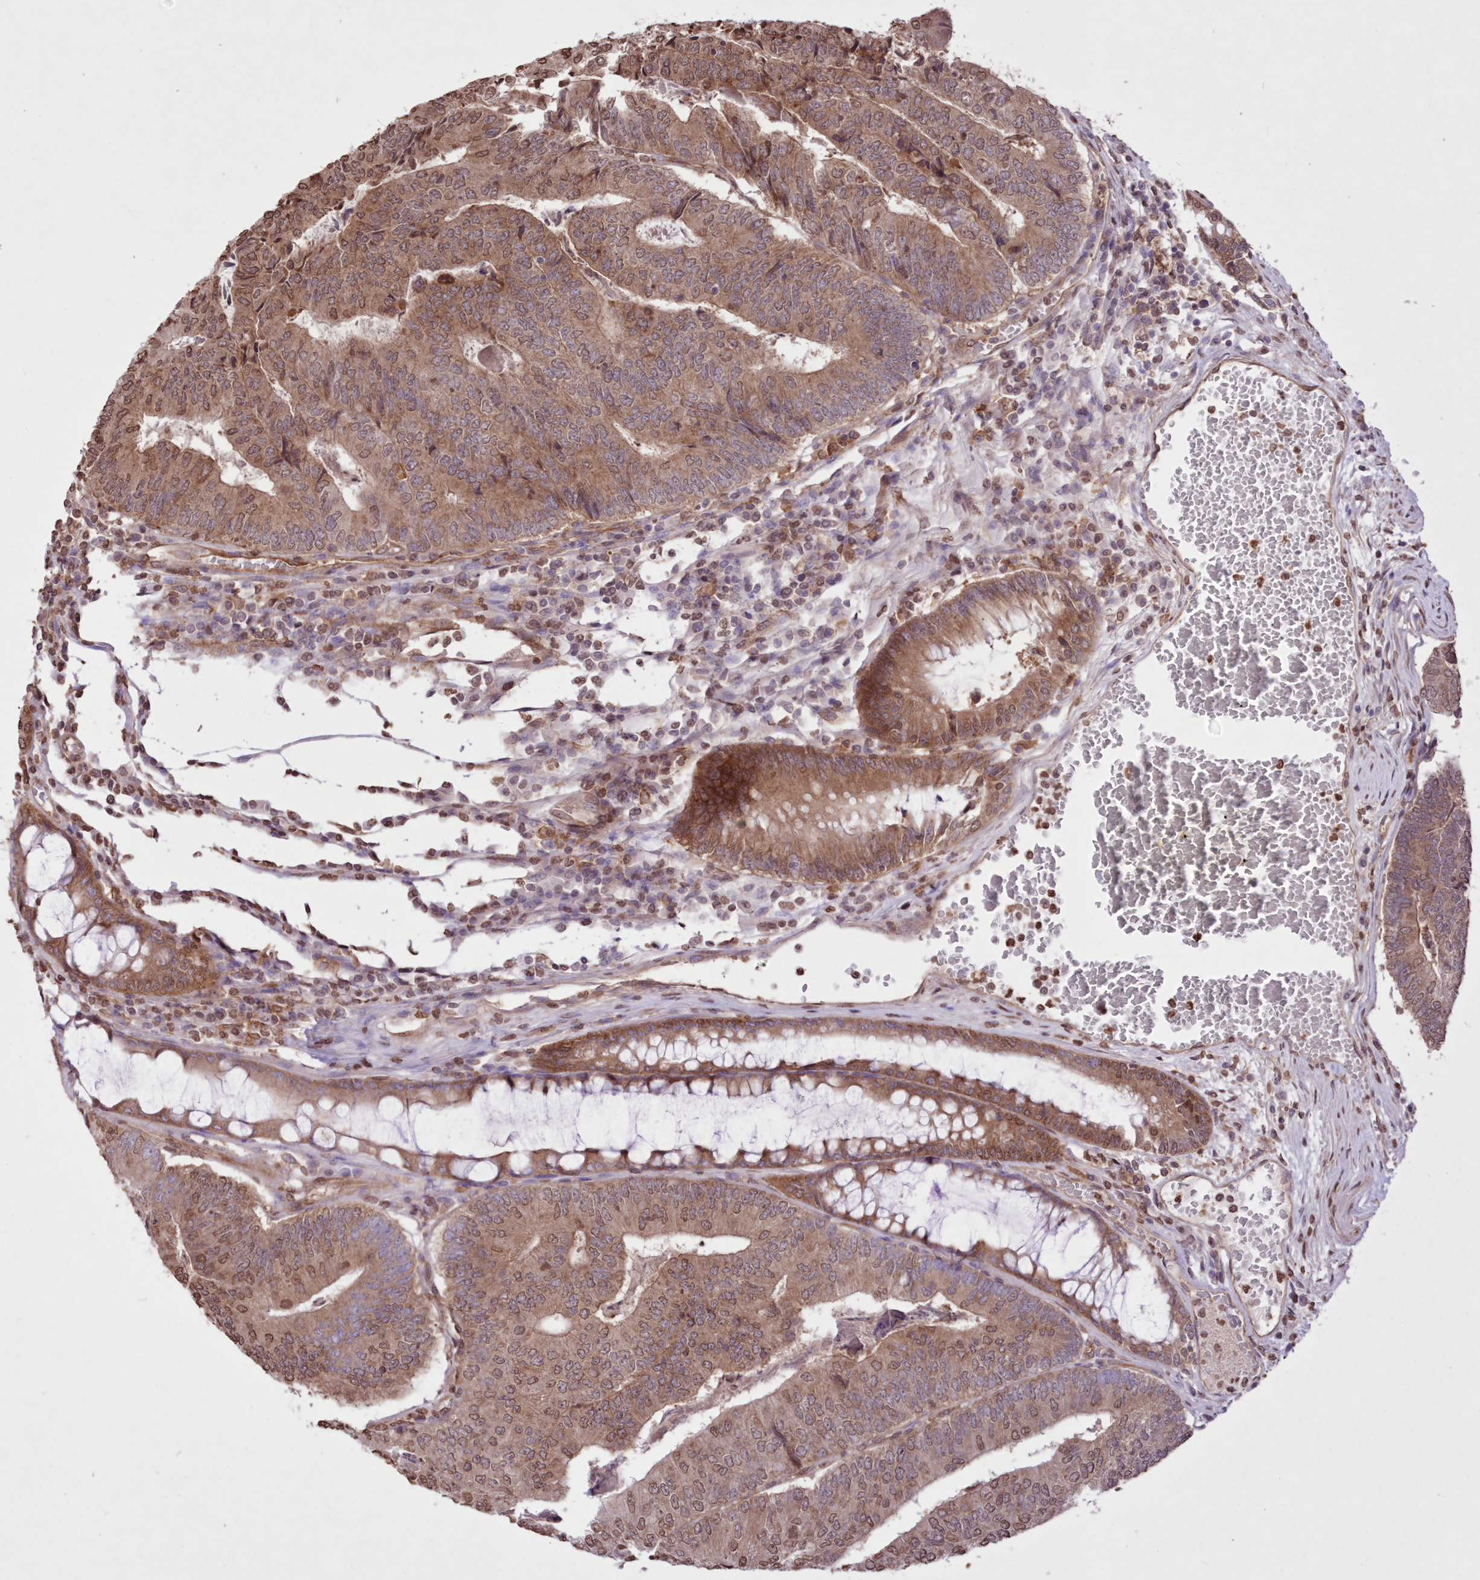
{"staining": {"intensity": "moderate", "quantity": ">75%", "location": "cytoplasmic/membranous,nuclear"}, "tissue": "colorectal cancer", "cell_type": "Tumor cells", "image_type": "cancer", "snomed": [{"axis": "morphology", "description": "Adenocarcinoma, NOS"}, {"axis": "topography", "description": "Colon"}], "caption": "Adenocarcinoma (colorectal) stained with DAB (3,3'-diaminobenzidine) immunohistochemistry demonstrates medium levels of moderate cytoplasmic/membranous and nuclear expression in approximately >75% of tumor cells.", "gene": "FCHO2", "patient": {"sex": "female", "age": 67}}